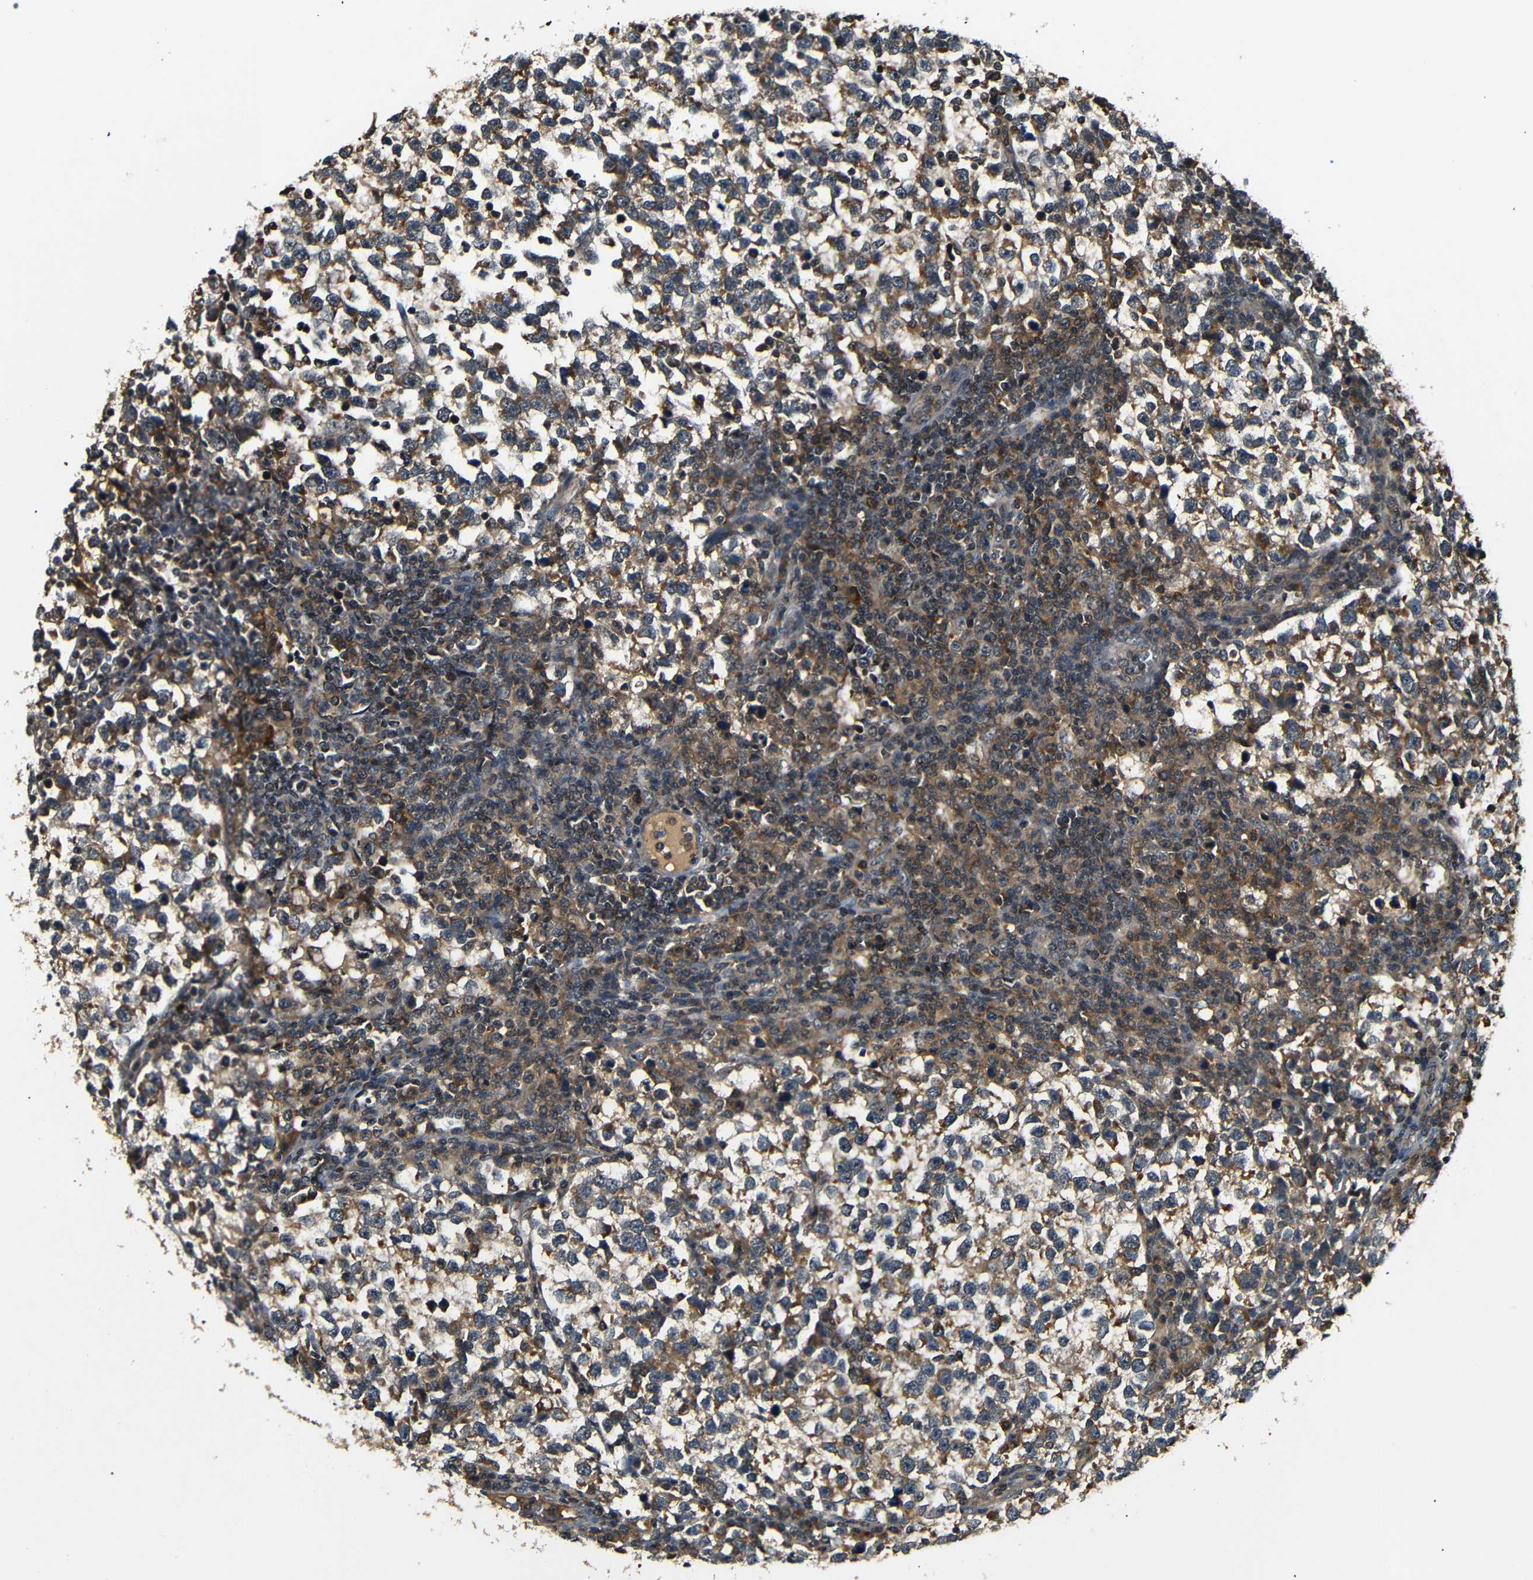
{"staining": {"intensity": "moderate", "quantity": ">75%", "location": "cytoplasmic/membranous"}, "tissue": "testis cancer", "cell_type": "Tumor cells", "image_type": "cancer", "snomed": [{"axis": "morphology", "description": "Normal tissue, NOS"}, {"axis": "morphology", "description": "Seminoma, NOS"}, {"axis": "topography", "description": "Testis"}], "caption": "High-power microscopy captured an immunohistochemistry (IHC) histopathology image of testis seminoma, revealing moderate cytoplasmic/membranous expression in about >75% of tumor cells.", "gene": "TANK", "patient": {"sex": "male", "age": 43}}